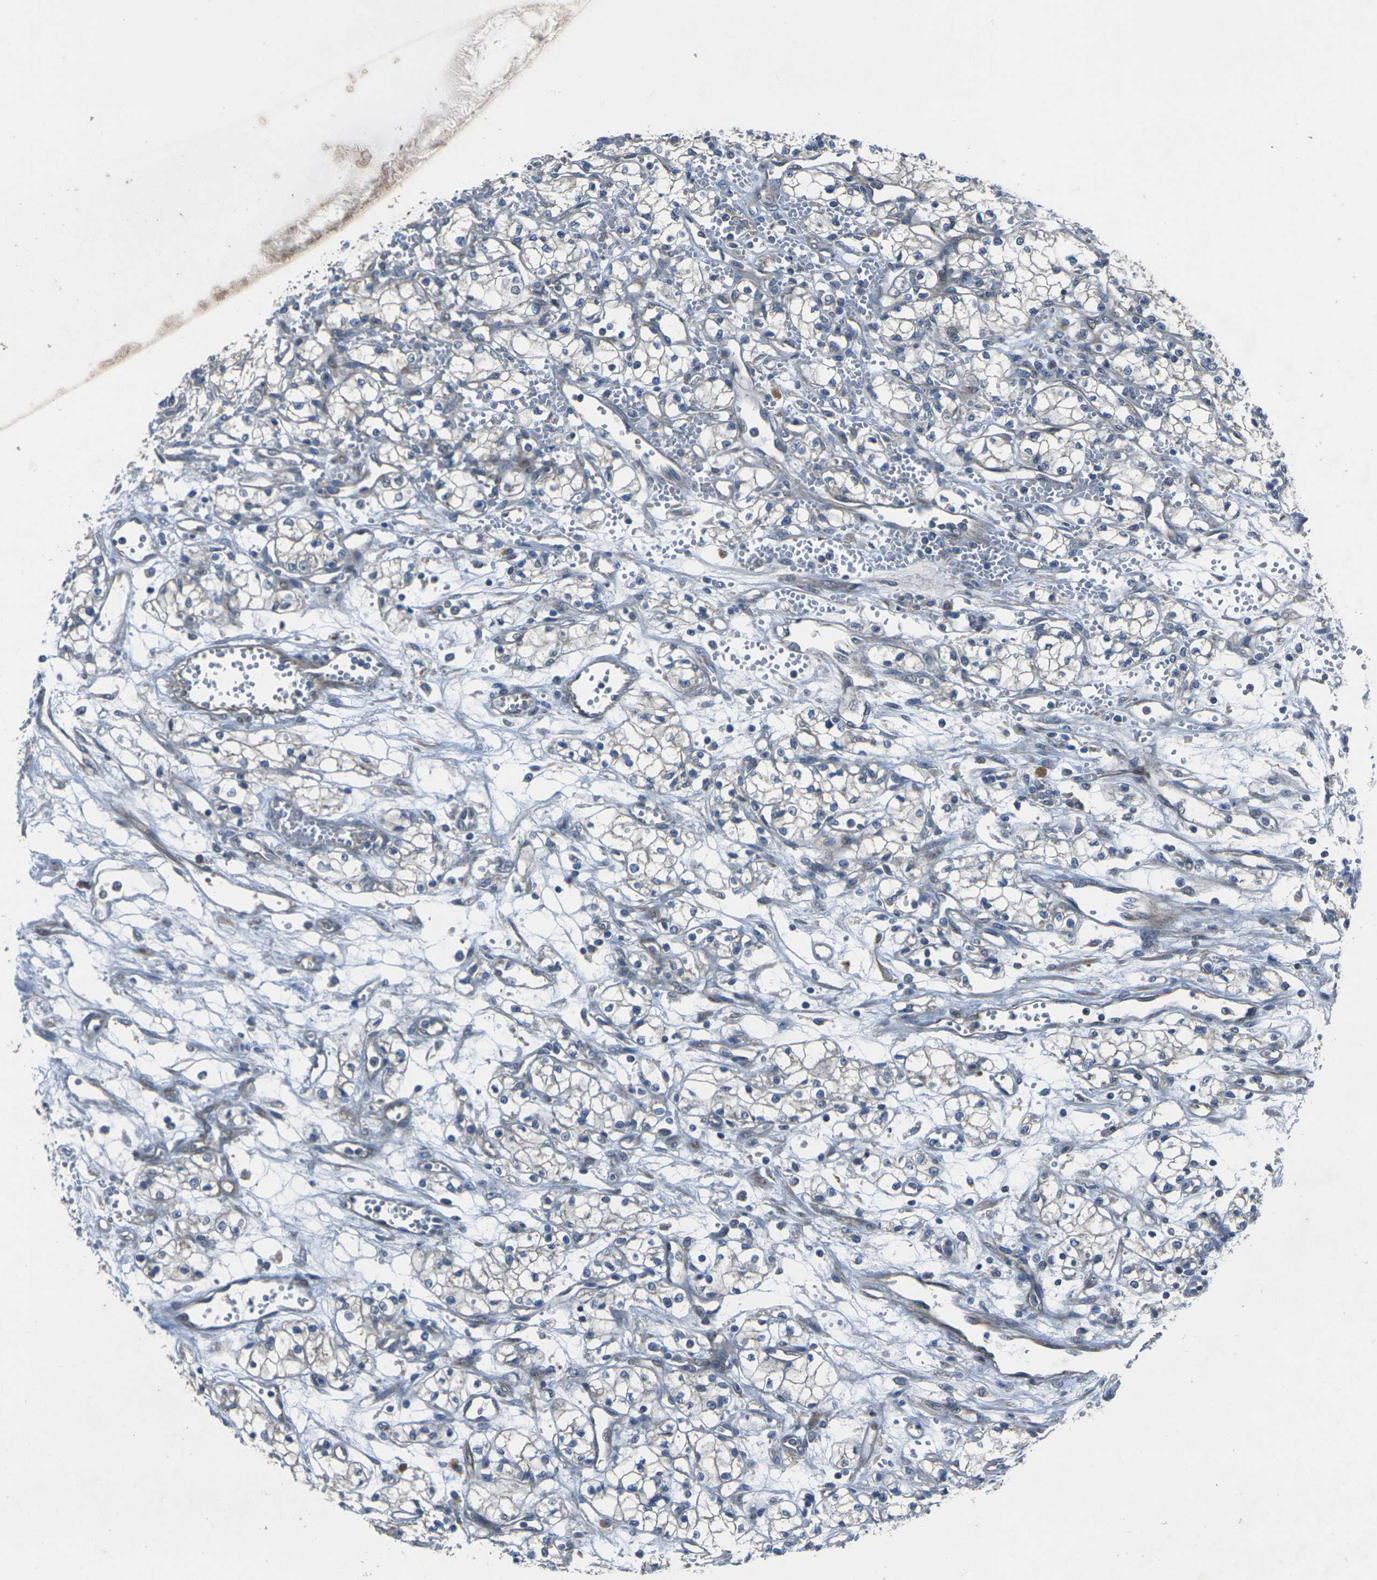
{"staining": {"intensity": "negative", "quantity": "none", "location": "none"}, "tissue": "renal cancer", "cell_type": "Tumor cells", "image_type": "cancer", "snomed": [{"axis": "morphology", "description": "Normal tissue, NOS"}, {"axis": "morphology", "description": "Adenocarcinoma, NOS"}, {"axis": "topography", "description": "Kidney"}], "caption": "The micrograph displays no staining of tumor cells in renal cancer (adenocarcinoma). (DAB immunohistochemistry (IHC) visualized using brightfield microscopy, high magnification).", "gene": "EDNRA", "patient": {"sex": "male", "age": 59}}